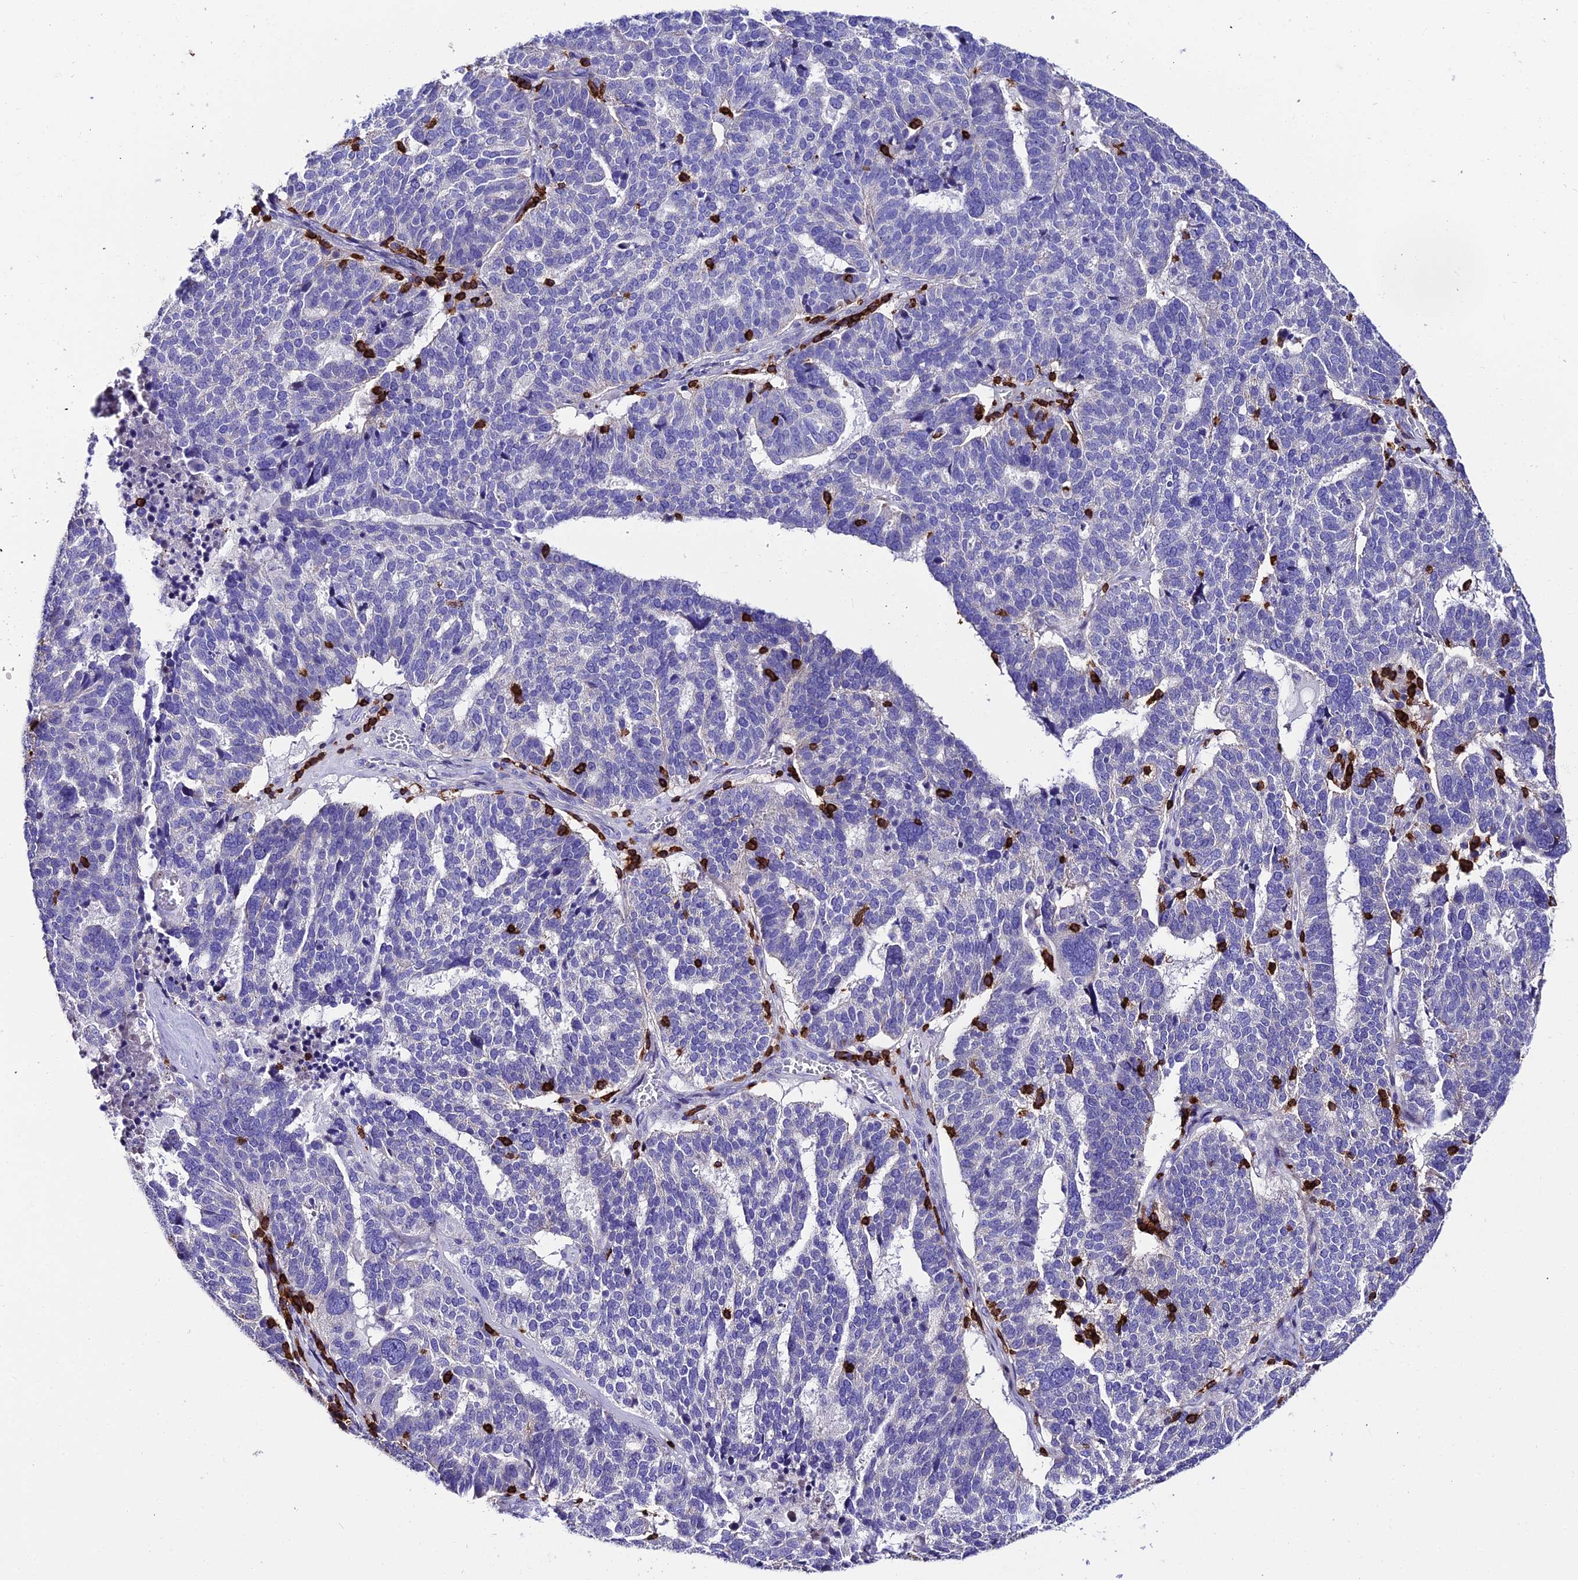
{"staining": {"intensity": "negative", "quantity": "none", "location": "none"}, "tissue": "ovarian cancer", "cell_type": "Tumor cells", "image_type": "cancer", "snomed": [{"axis": "morphology", "description": "Cystadenocarcinoma, serous, NOS"}, {"axis": "topography", "description": "Ovary"}], "caption": "Immunohistochemistry (IHC) photomicrograph of ovarian cancer (serous cystadenocarcinoma) stained for a protein (brown), which demonstrates no positivity in tumor cells.", "gene": "PTPRCAP", "patient": {"sex": "female", "age": 59}}